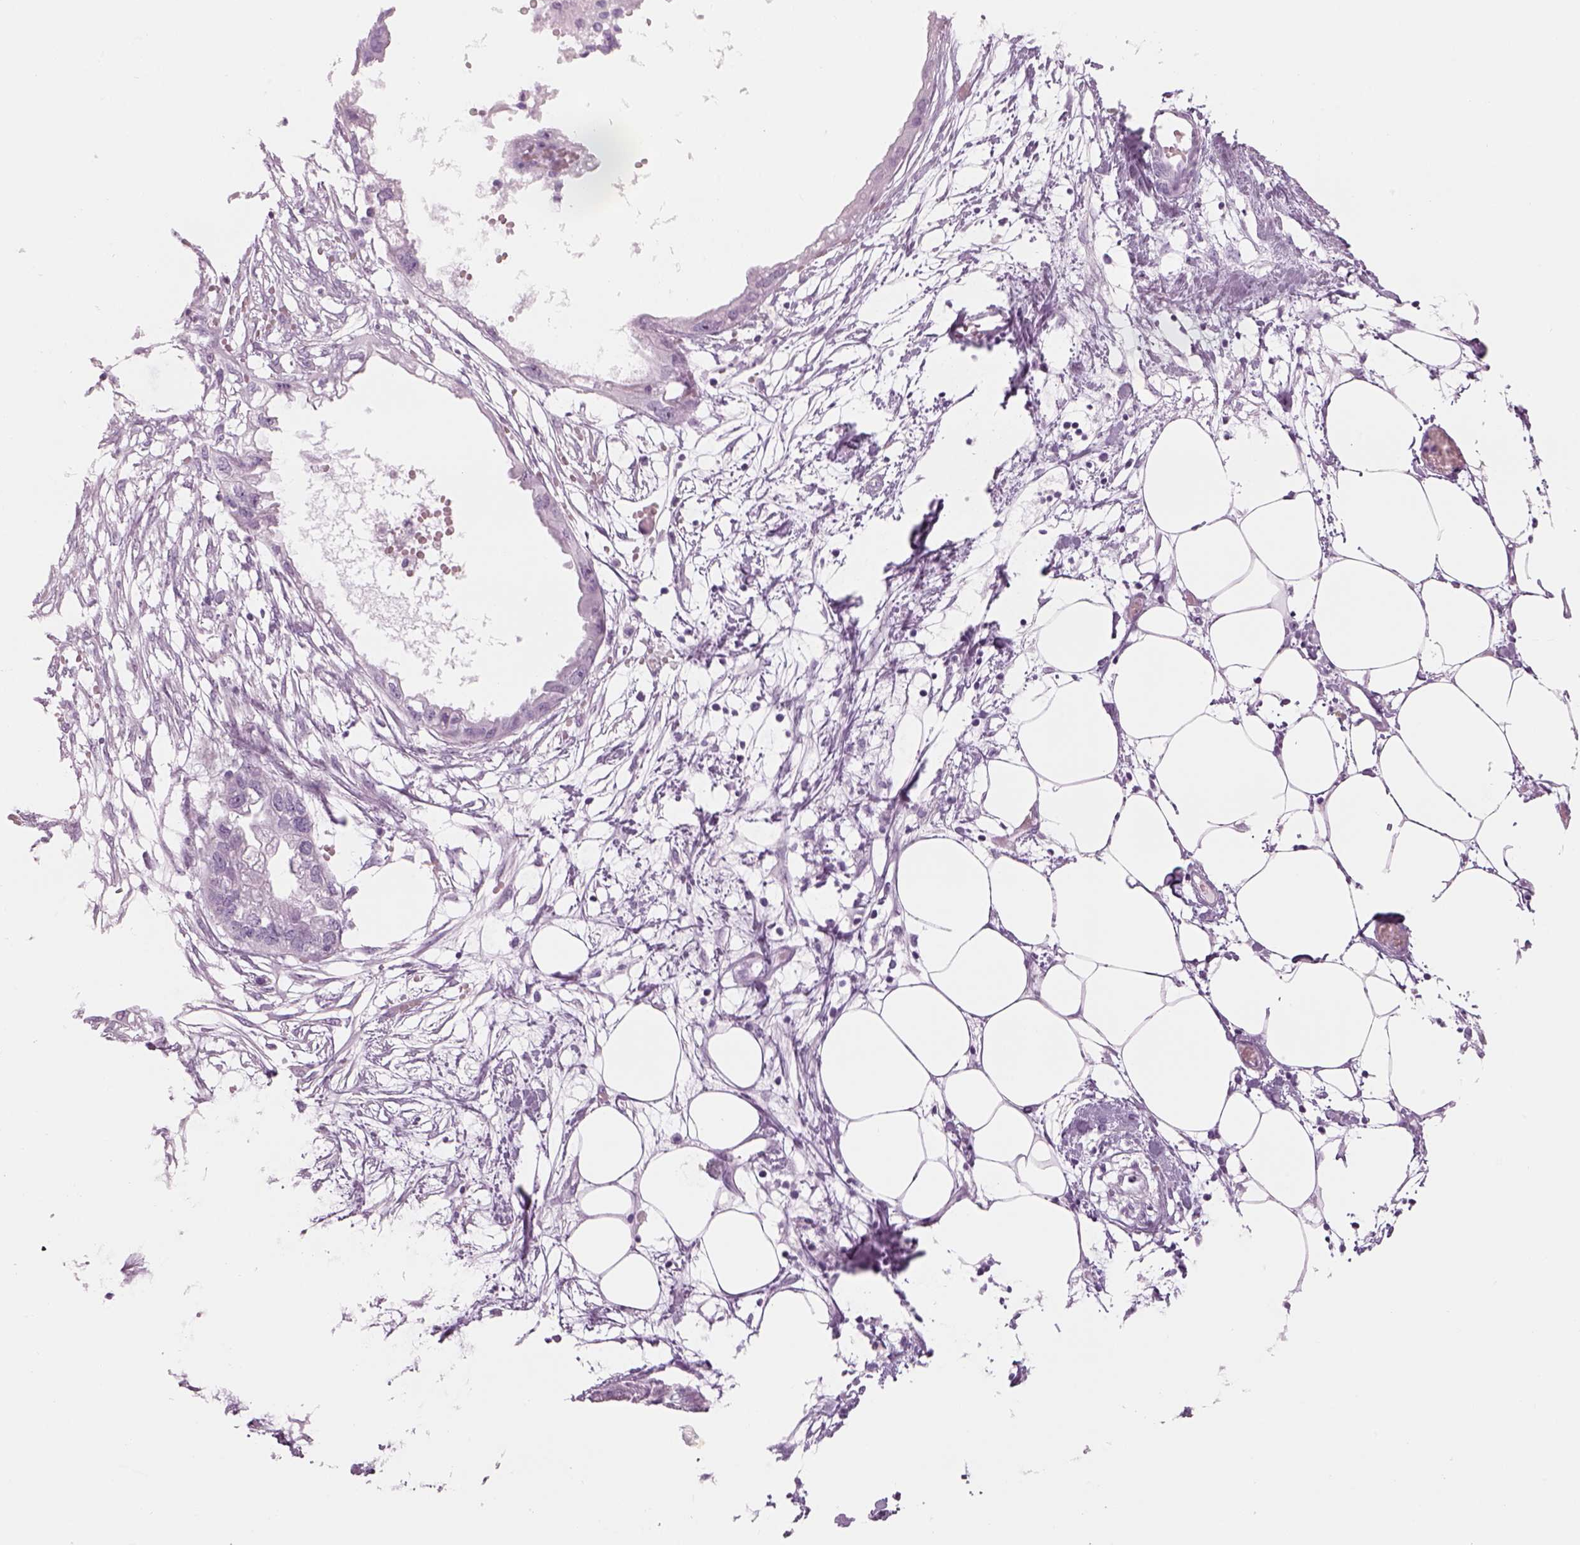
{"staining": {"intensity": "negative", "quantity": "none", "location": "none"}, "tissue": "endometrial cancer", "cell_type": "Tumor cells", "image_type": "cancer", "snomed": [{"axis": "morphology", "description": "Adenocarcinoma, NOS"}, {"axis": "morphology", "description": "Adenocarcinoma, metastatic, NOS"}, {"axis": "topography", "description": "Adipose tissue"}, {"axis": "topography", "description": "Endometrium"}], "caption": "Endometrial adenocarcinoma was stained to show a protein in brown. There is no significant staining in tumor cells.", "gene": "PABPC1L2B", "patient": {"sex": "female", "age": 67}}